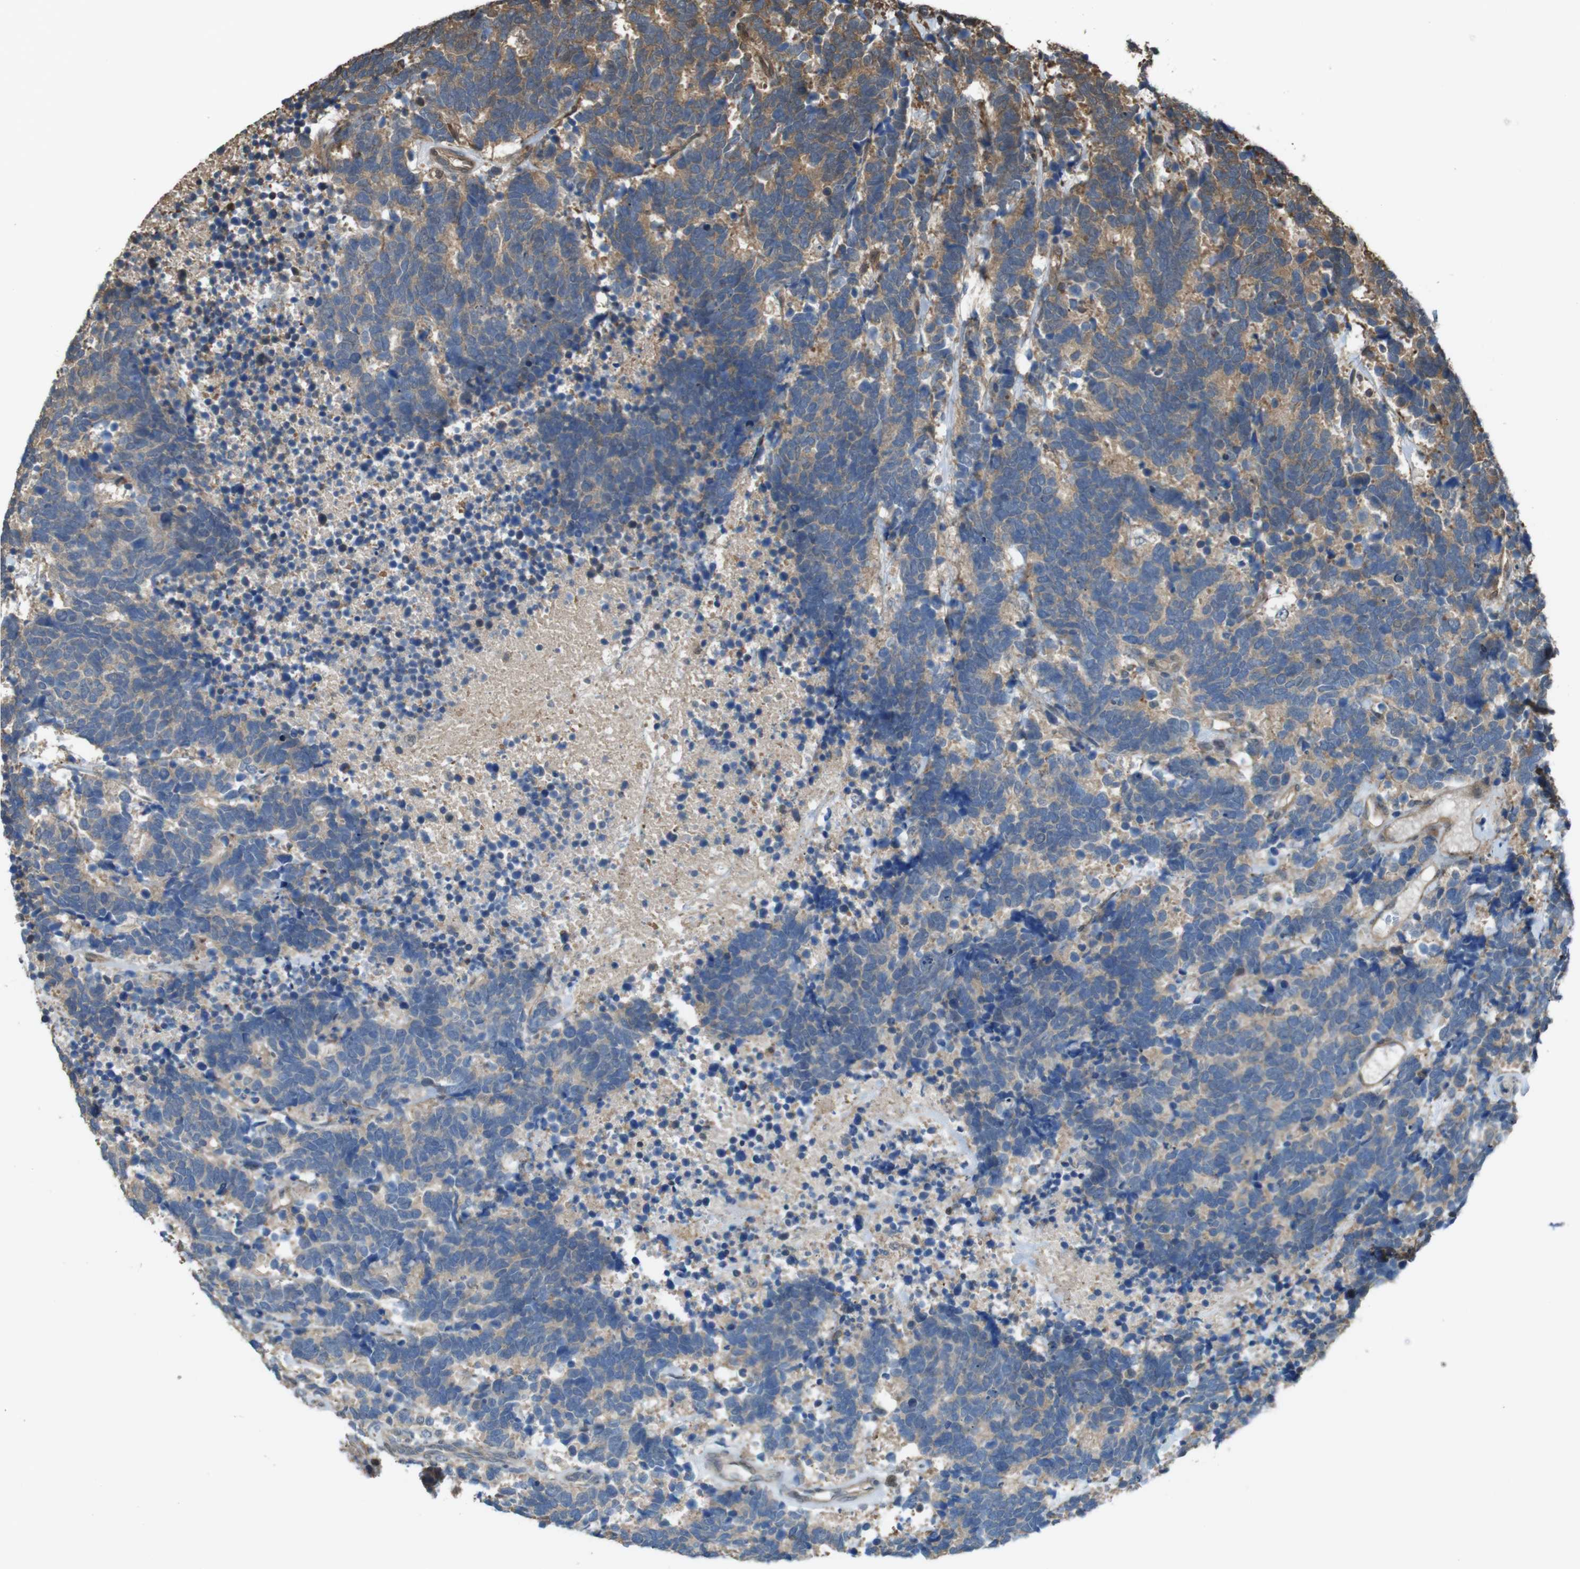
{"staining": {"intensity": "moderate", "quantity": ">75%", "location": "cytoplasmic/membranous"}, "tissue": "carcinoid", "cell_type": "Tumor cells", "image_type": "cancer", "snomed": [{"axis": "morphology", "description": "Carcinoma, NOS"}, {"axis": "morphology", "description": "Carcinoid, malignant, NOS"}, {"axis": "topography", "description": "Urinary bladder"}], "caption": "Immunohistochemical staining of human carcinoid (malignant) demonstrates medium levels of moderate cytoplasmic/membranous protein positivity in approximately >75% of tumor cells.", "gene": "ARHGDIA", "patient": {"sex": "male", "age": 57}}